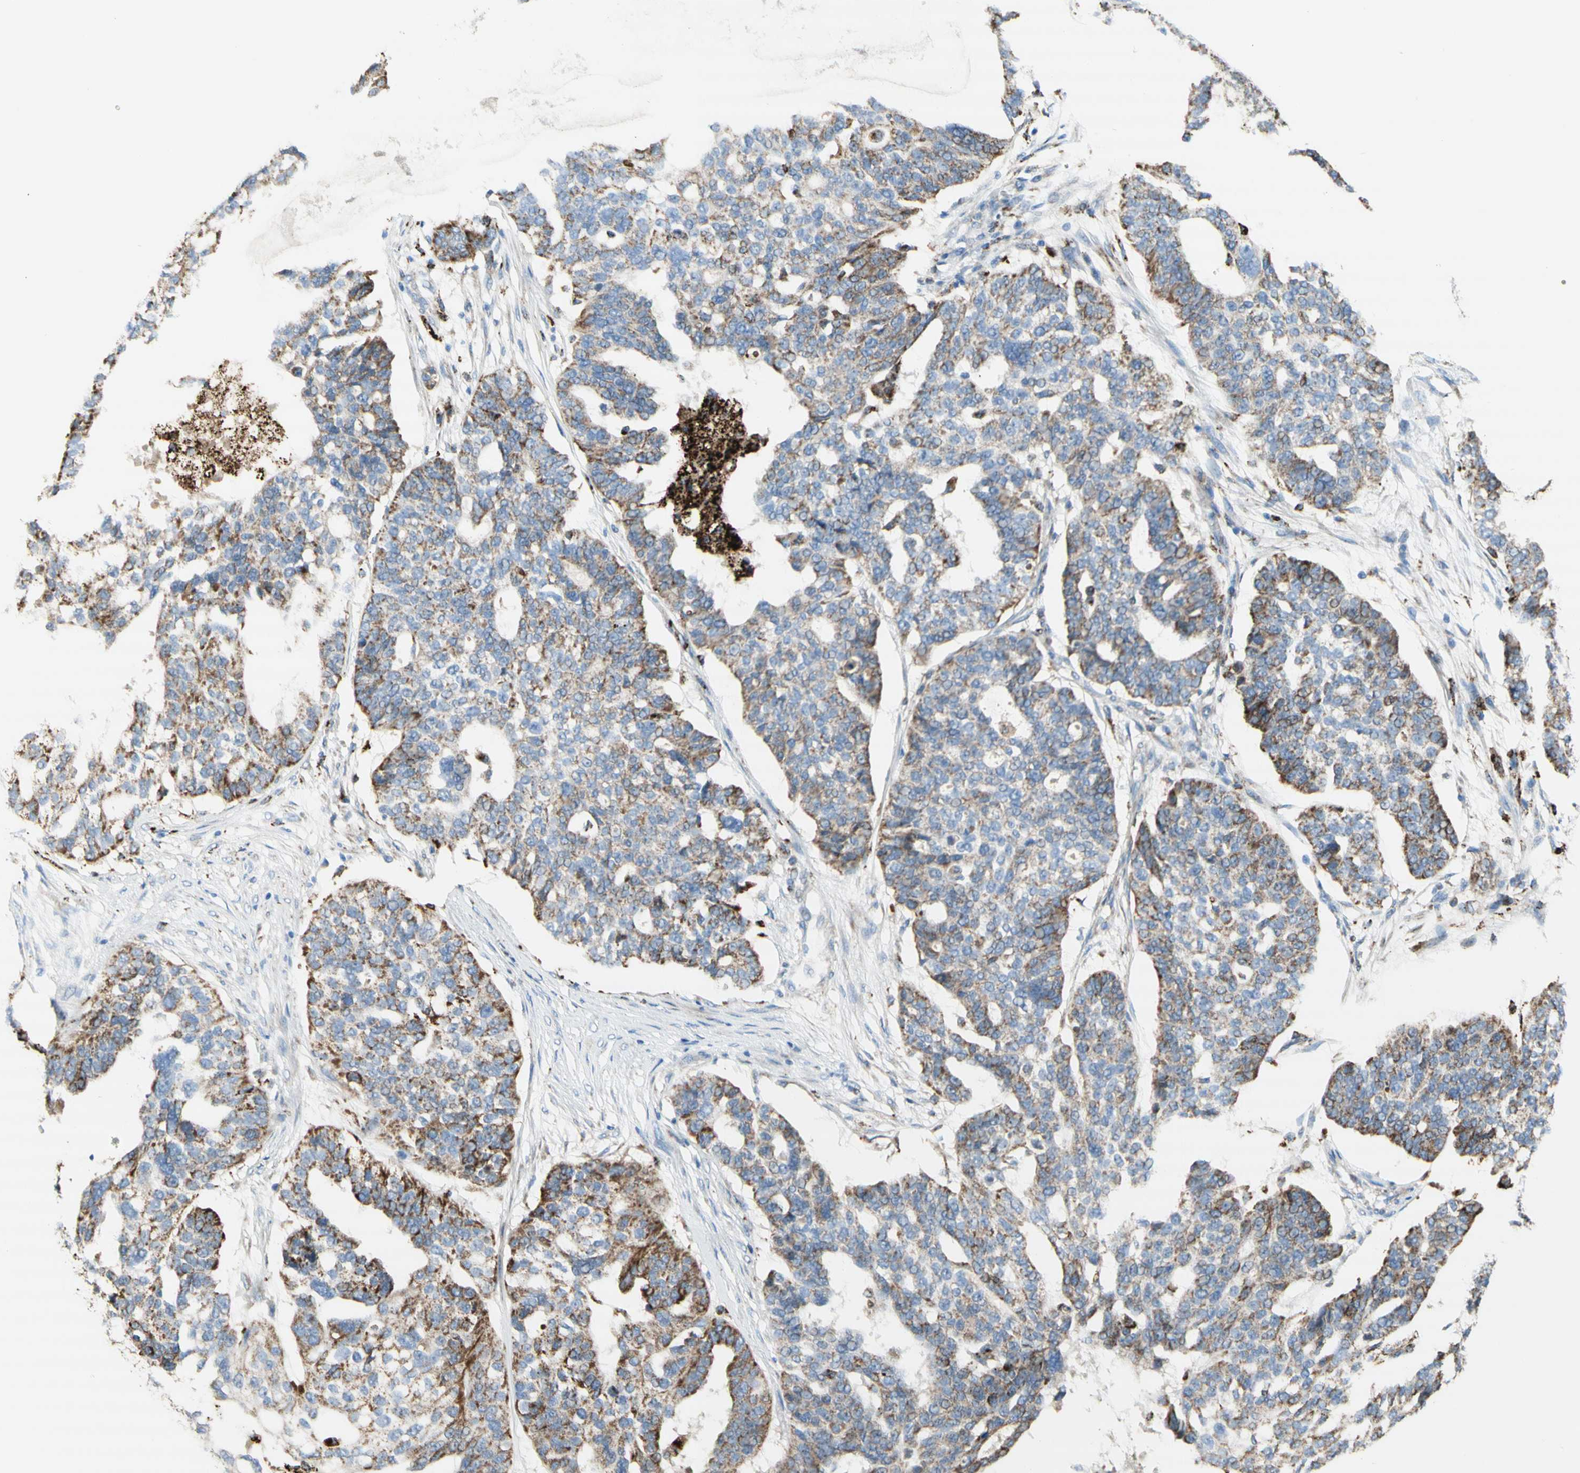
{"staining": {"intensity": "moderate", "quantity": "25%-75%", "location": "cytoplasmic/membranous"}, "tissue": "ovarian cancer", "cell_type": "Tumor cells", "image_type": "cancer", "snomed": [{"axis": "morphology", "description": "Cystadenocarcinoma, serous, NOS"}, {"axis": "topography", "description": "Ovary"}], "caption": "IHC staining of ovarian cancer (serous cystadenocarcinoma), which reveals medium levels of moderate cytoplasmic/membranous positivity in approximately 25%-75% of tumor cells indicating moderate cytoplasmic/membranous protein staining. The staining was performed using DAB (brown) for protein detection and nuclei were counterstained in hematoxylin (blue).", "gene": "URB2", "patient": {"sex": "female", "age": 59}}